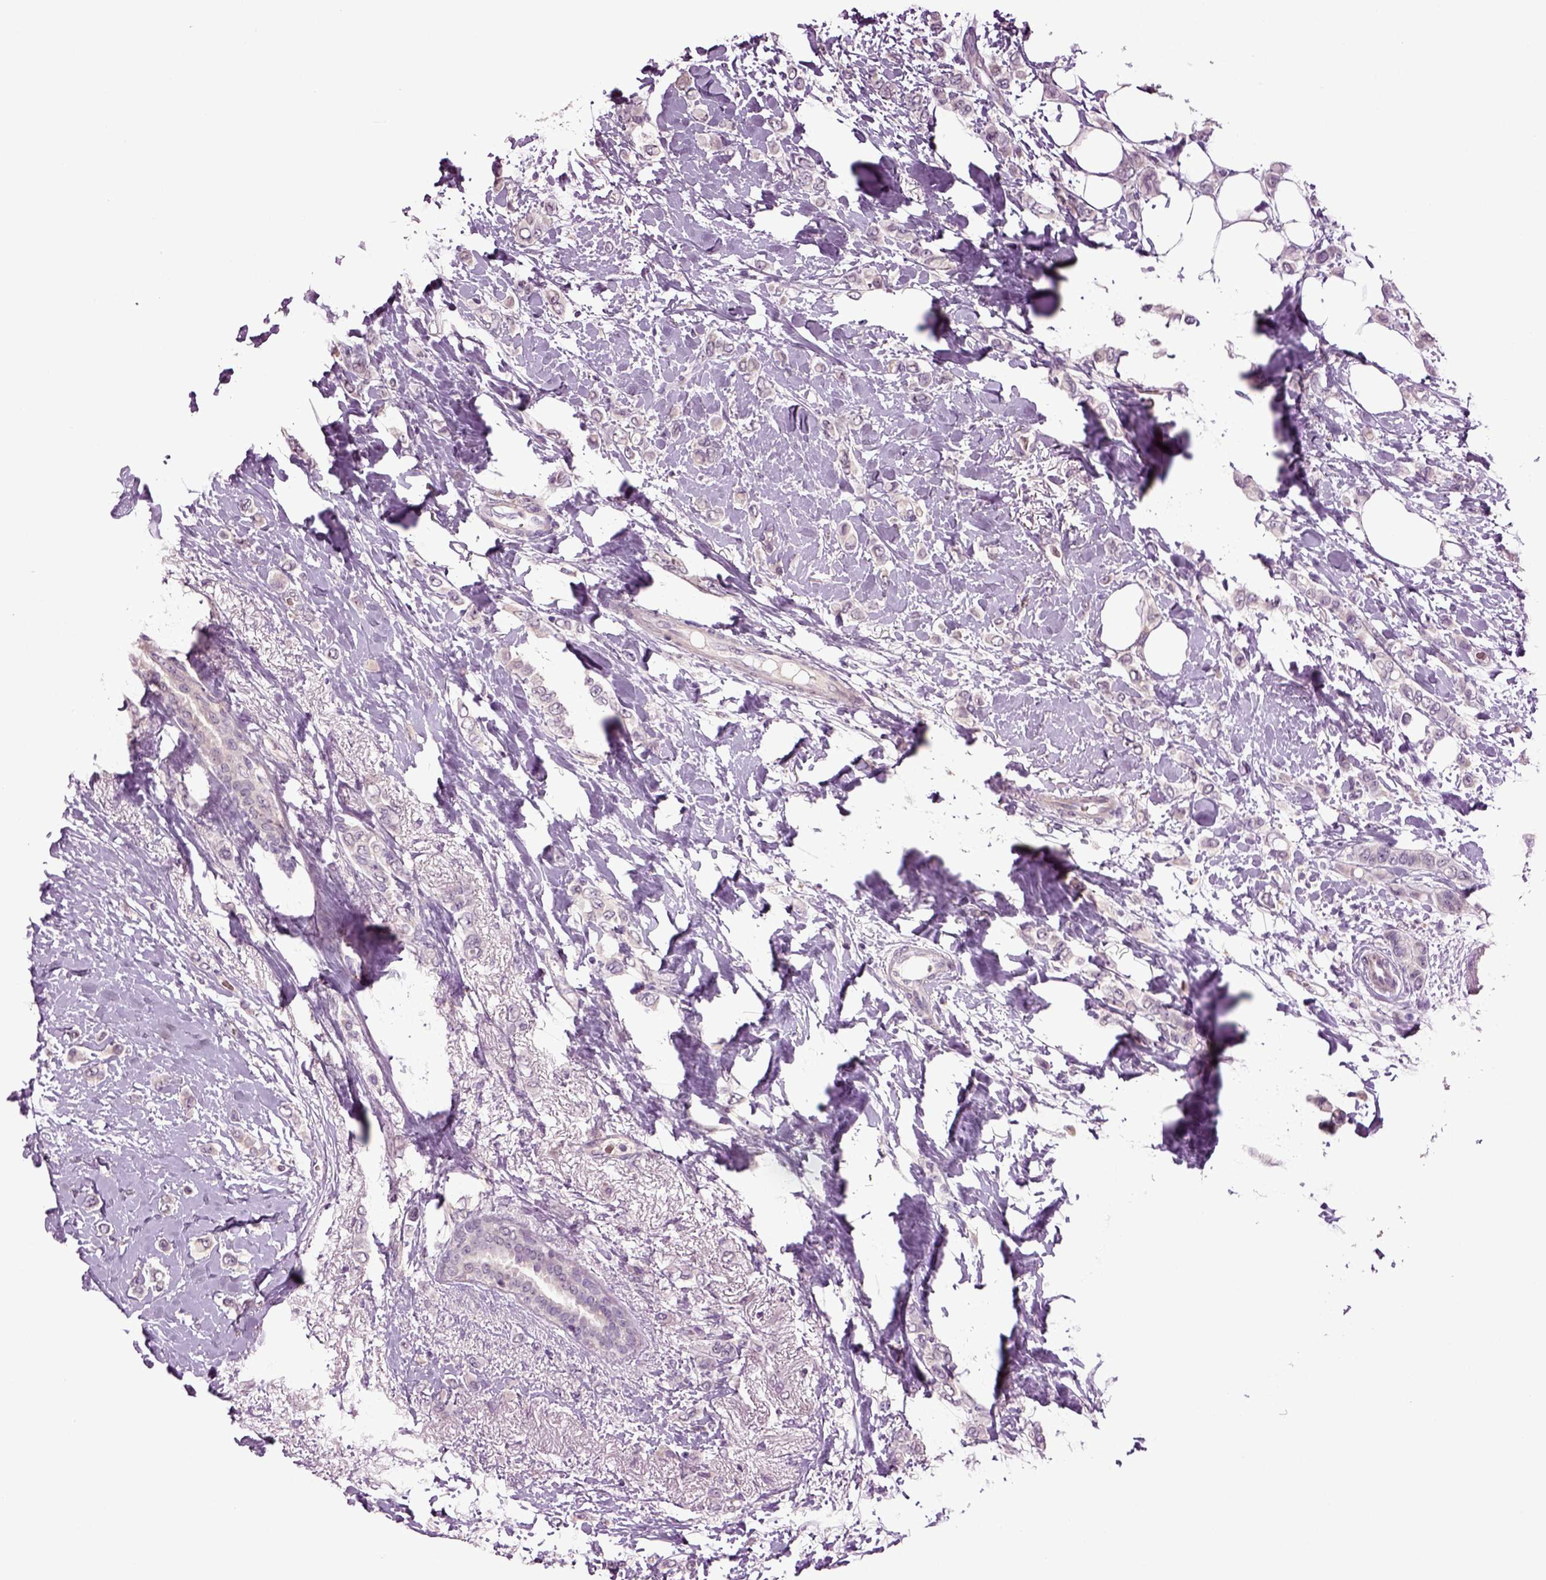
{"staining": {"intensity": "negative", "quantity": "none", "location": "none"}, "tissue": "breast cancer", "cell_type": "Tumor cells", "image_type": "cancer", "snomed": [{"axis": "morphology", "description": "Lobular carcinoma"}, {"axis": "topography", "description": "Breast"}], "caption": "The photomicrograph demonstrates no significant staining in tumor cells of breast cancer (lobular carcinoma).", "gene": "SLC17A6", "patient": {"sex": "female", "age": 66}}